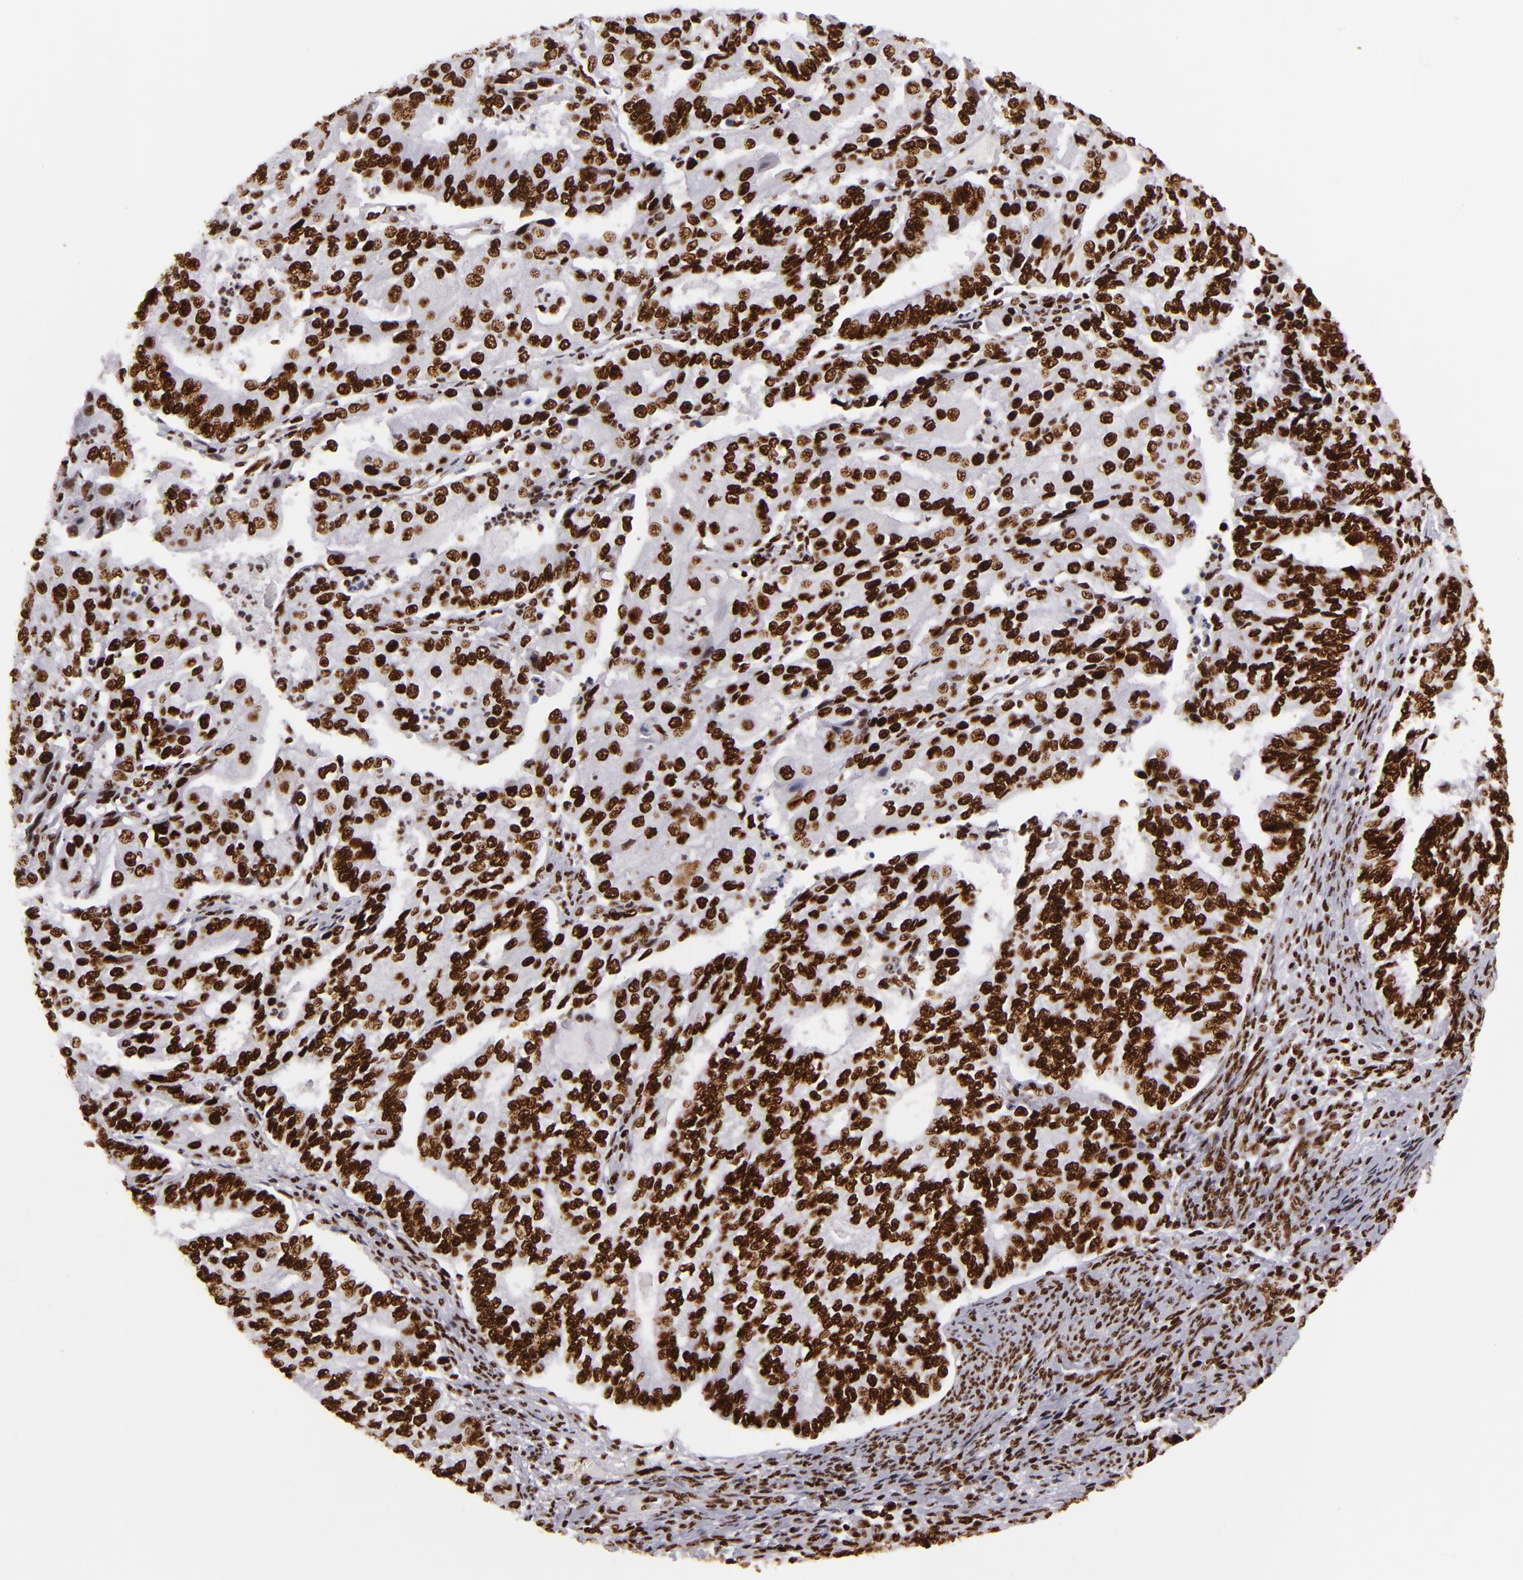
{"staining": {"intensity": "strong", "quantity": ">75%", "location": "nuclear"}, "tissue": "endometrial cancer", "cell_type": "Tumor cells", "image_type": "cancer", "snomed": [{"axis": "morphology", "description": "Adenocarcinoma, NOS"}, {"axis": "topography", "description": "Endometrium"}], "caption": "Immunohistochemical staining of human endometrial cancer (adenocarcinoma) demonstrates strong nuclear protein staining in about >75% of tumor cells. Nuclei are stained in blue.", "gene": "SAFB", "patient": {"sex": "female", "age": 56}}